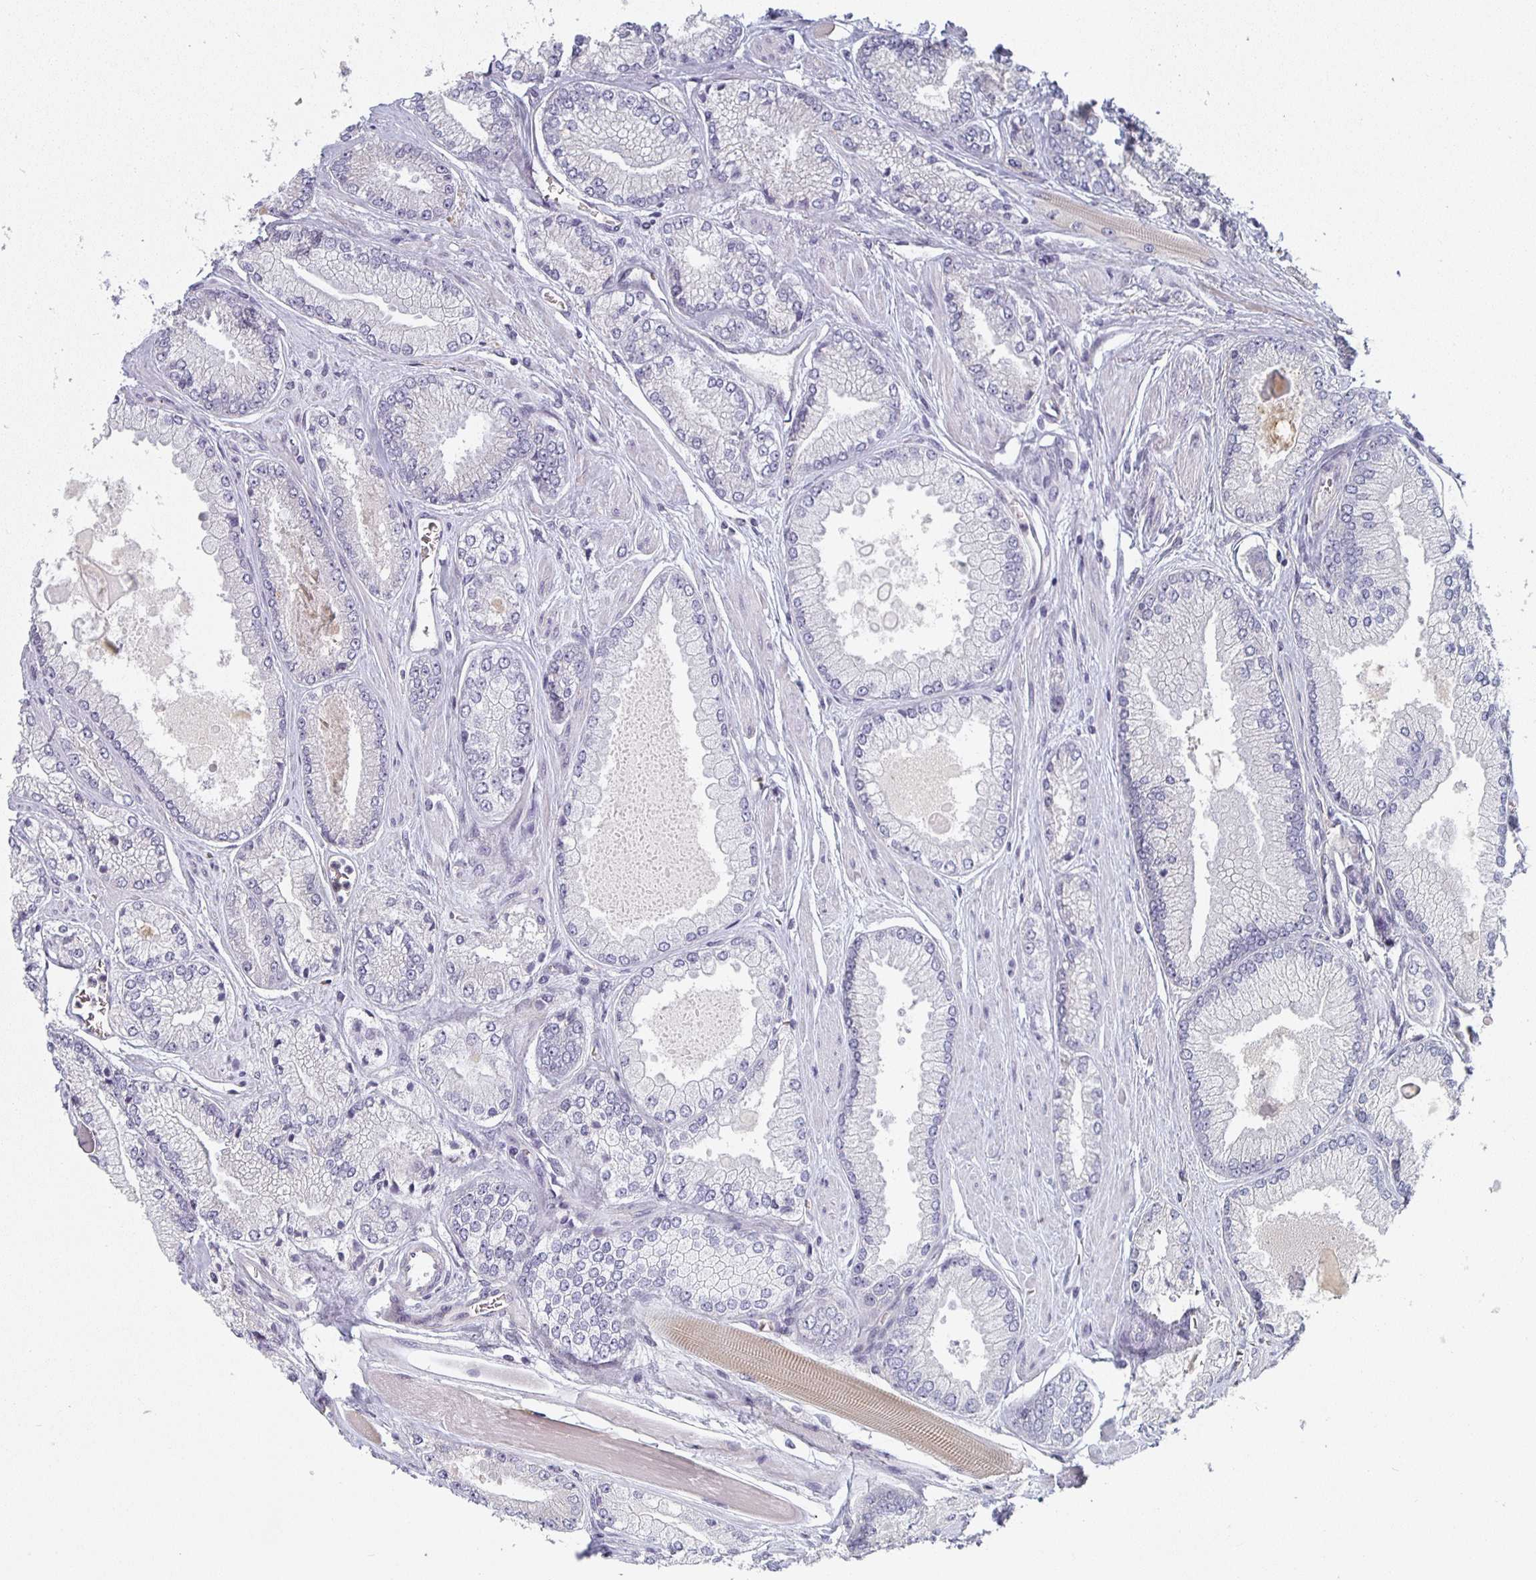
{"staining": {"intensity": "negative", "quantity": "none", "location": "none"}, "tissue": "prostate cancer", "cell_type": "Tumor cells", "image_type": "cancer", "snomed": [{"axis": "morphology", "description": "Adenocarcinoma, Low grade"}, {"axis": "topography", "description": "Prostate"}], "caption": "This is an immunohistochemistry (IHC) photomicrograph of human prostate cancer (adenocarcinoma (low-grade)). There is no staining in tumor cells.", "gene": "CTHRC1", "patient": {"sex": "male", "age": 67}}